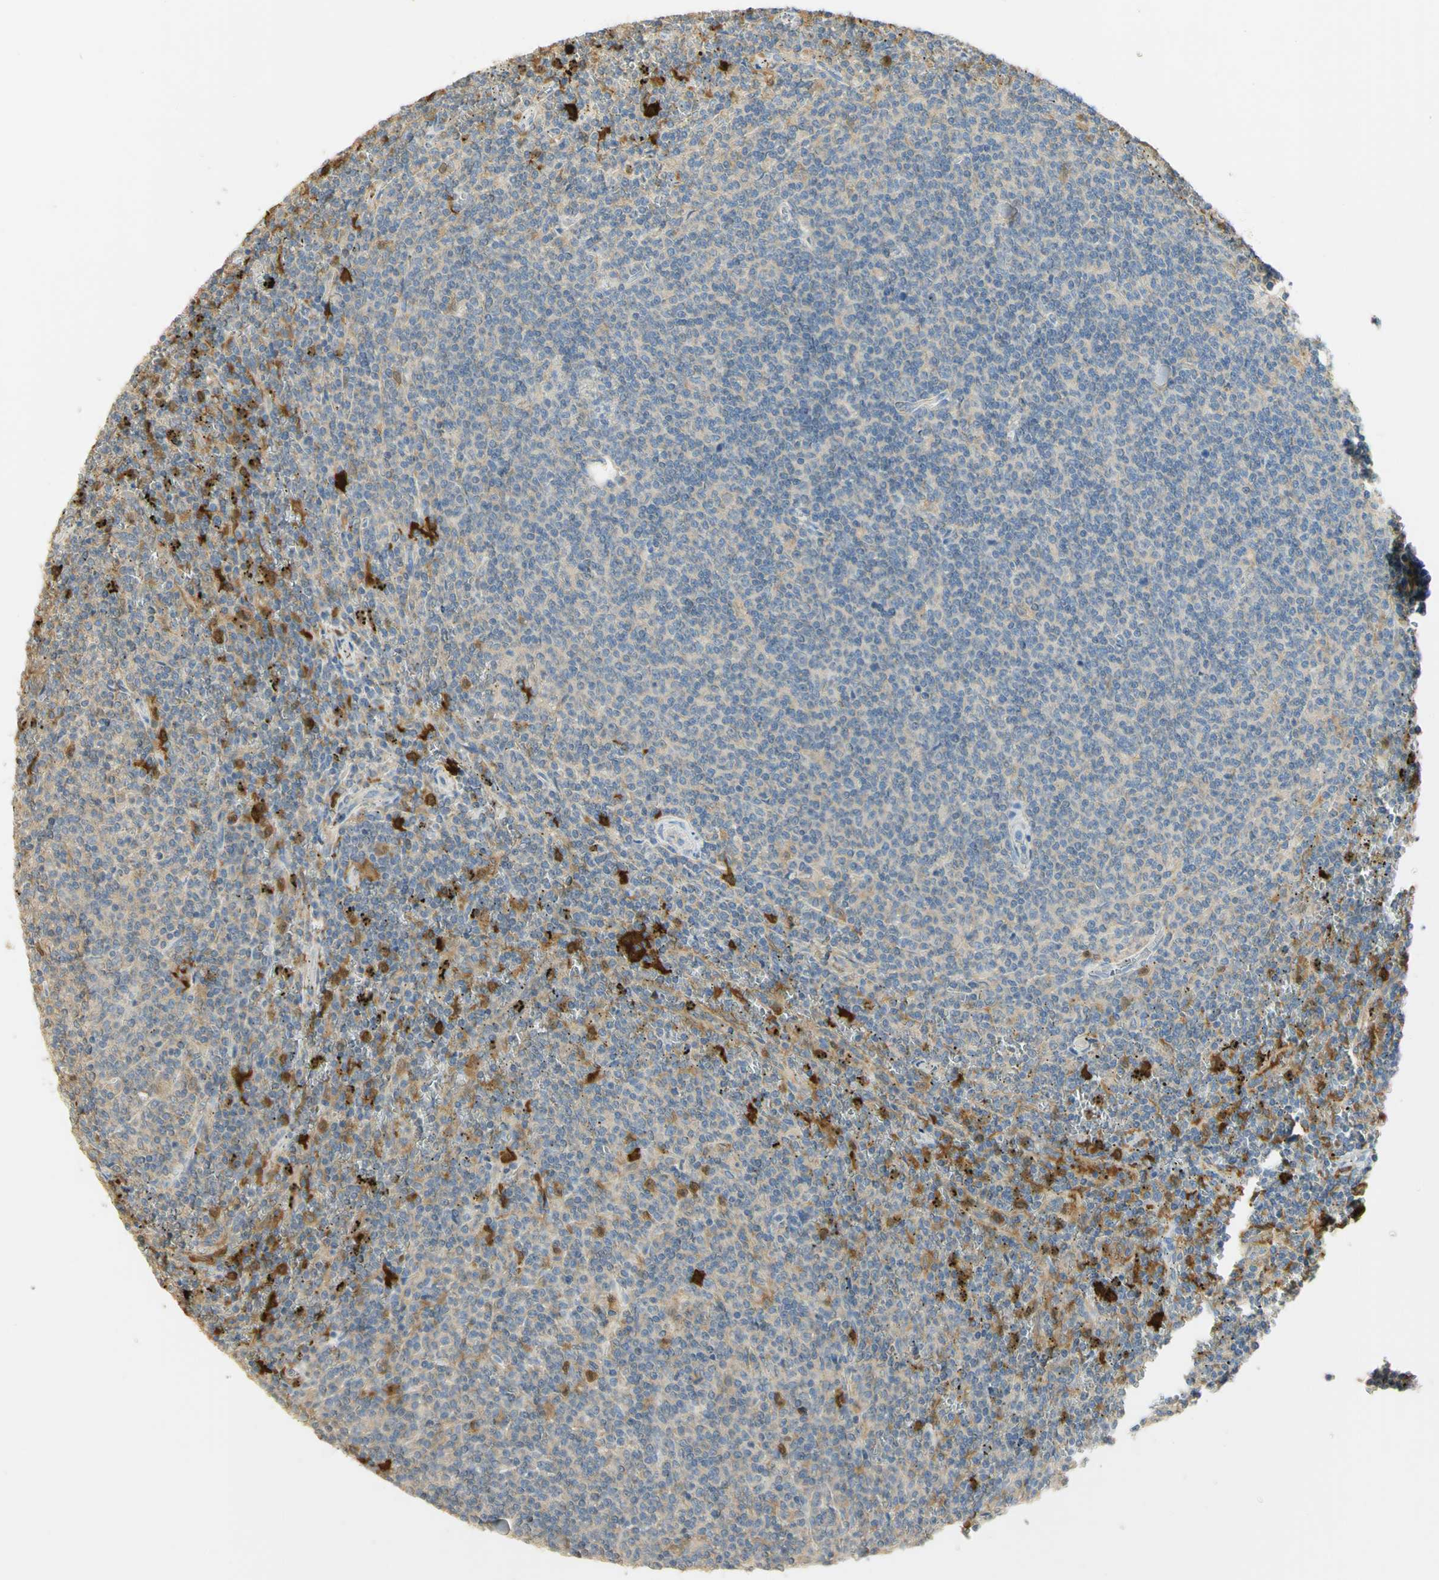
{"staining": {"intensity": "moderate", "quantity": "<25%", "location": "cytoplasmic/membranous"}, "tissue": "lymphoma", "cell_type": "Tumor cells", "image_type": "cancer", "snomed": [{"axis": "morphology", "description": "Malignant lymphoma, non-Hodgkin's type, Low grade"}, {"axis": "topography", "description": "Spleen"}], "caption": "Tumor cells show low levels of moderate cytoplasmic/membranous staining in approximately <25% of cells in human lymphoma. The staining was performed using DAB (3,3'-diaminobenzidine) to visualize the protein expression in brown, while the nuclei were stained in blue with hematoxylin (Magnification: 20x).", "gene": "PAK1", "patient": {"sex": "female", "age": 50}}